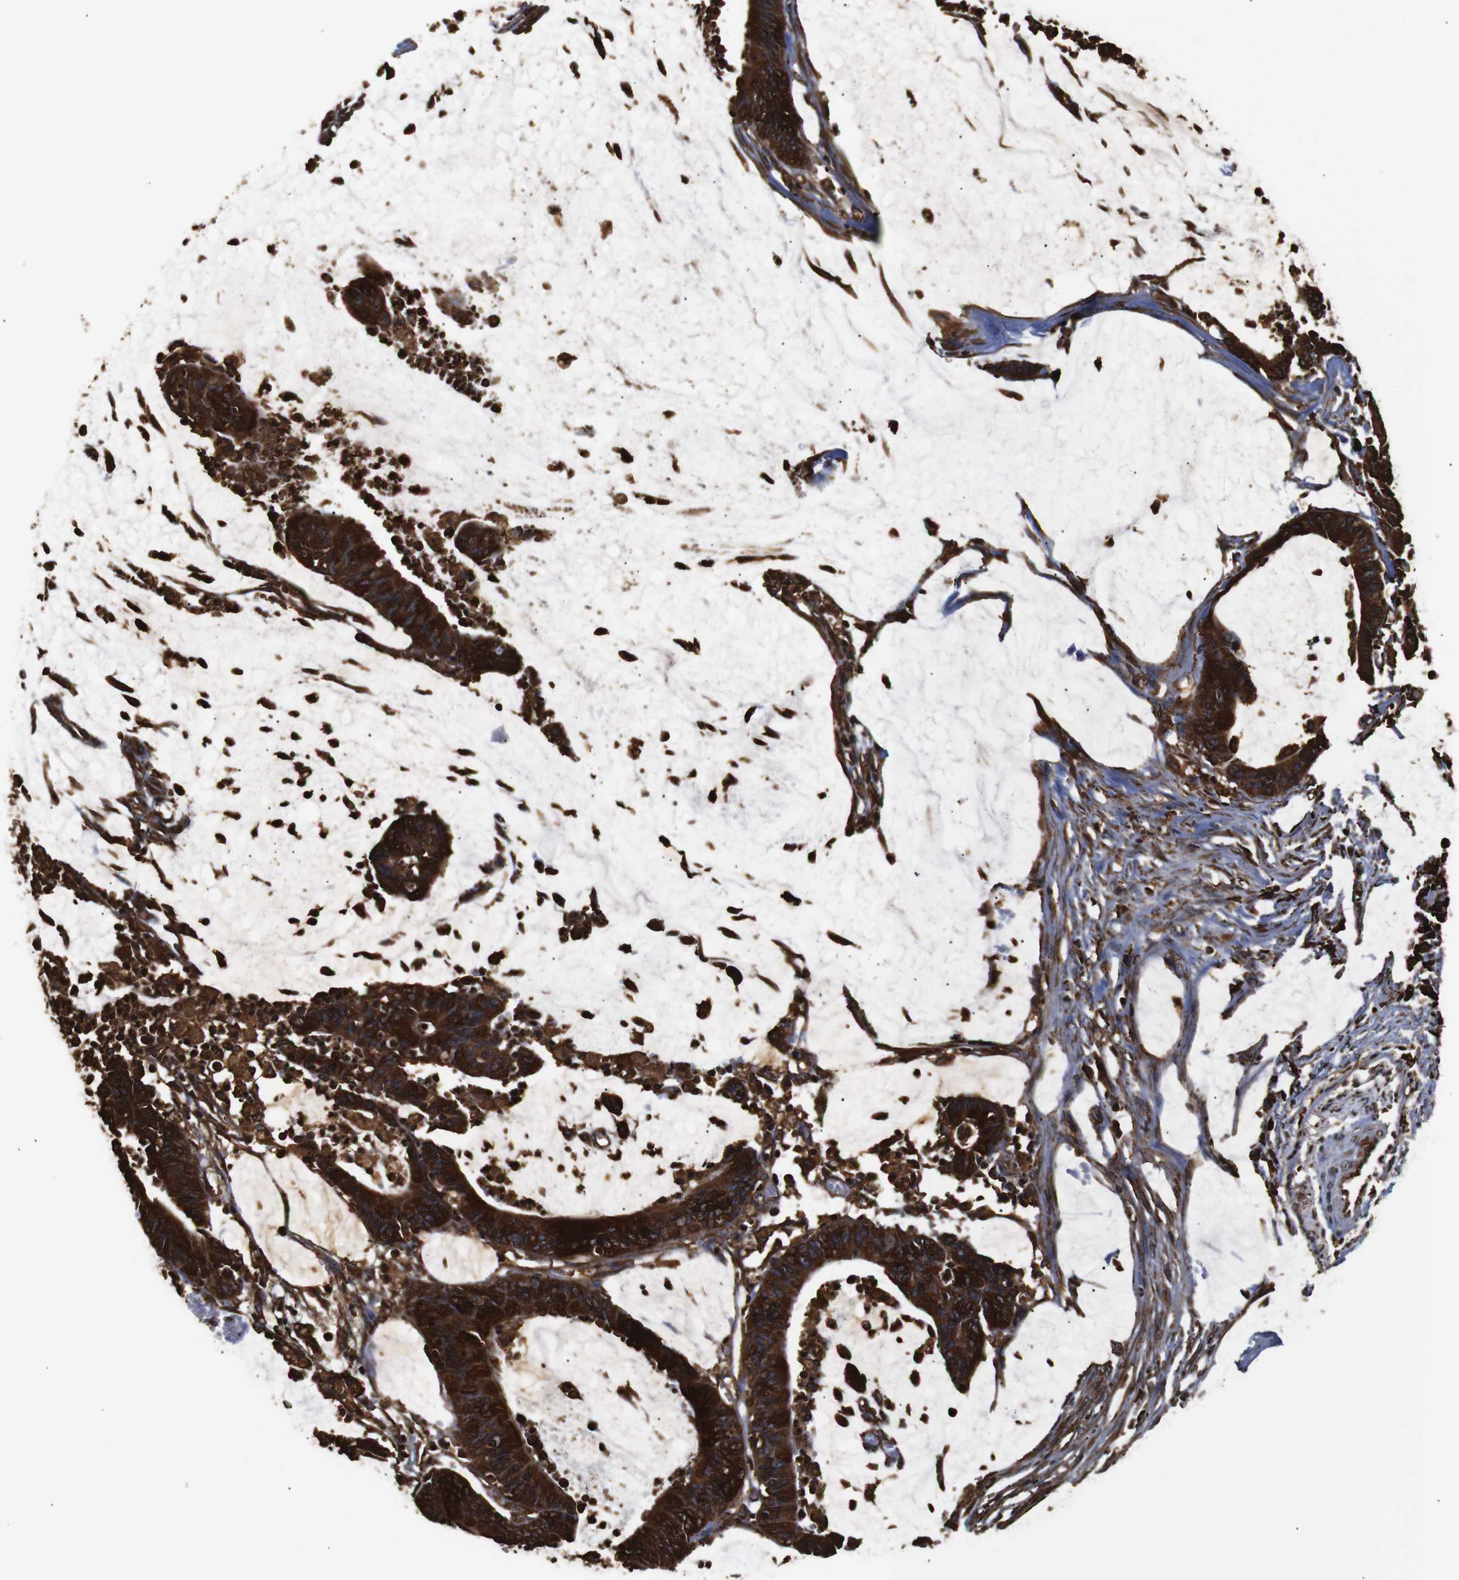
{"staining": {"intensity": "strong", "quantity": ">75%", "location": "cytoplasmic/membranous"}, "tissue": "colorectal cancer", "cell_type": "Tumor cells", "image_type": "cancer", "snomed": [{"axis": "morphology", "description": "Adenocarcinoma, NOS"}, {"axis": "topography", "description": "Rectum"}], "caption": "Immunohistochemical staining of human adenocarcinoma (colorectal) displays strong cytoplasmic/membranous protein staining in approximately >75% of tumor cells.", "gene": "HHIP", "patient": {"sex": "female", "age": 66}}